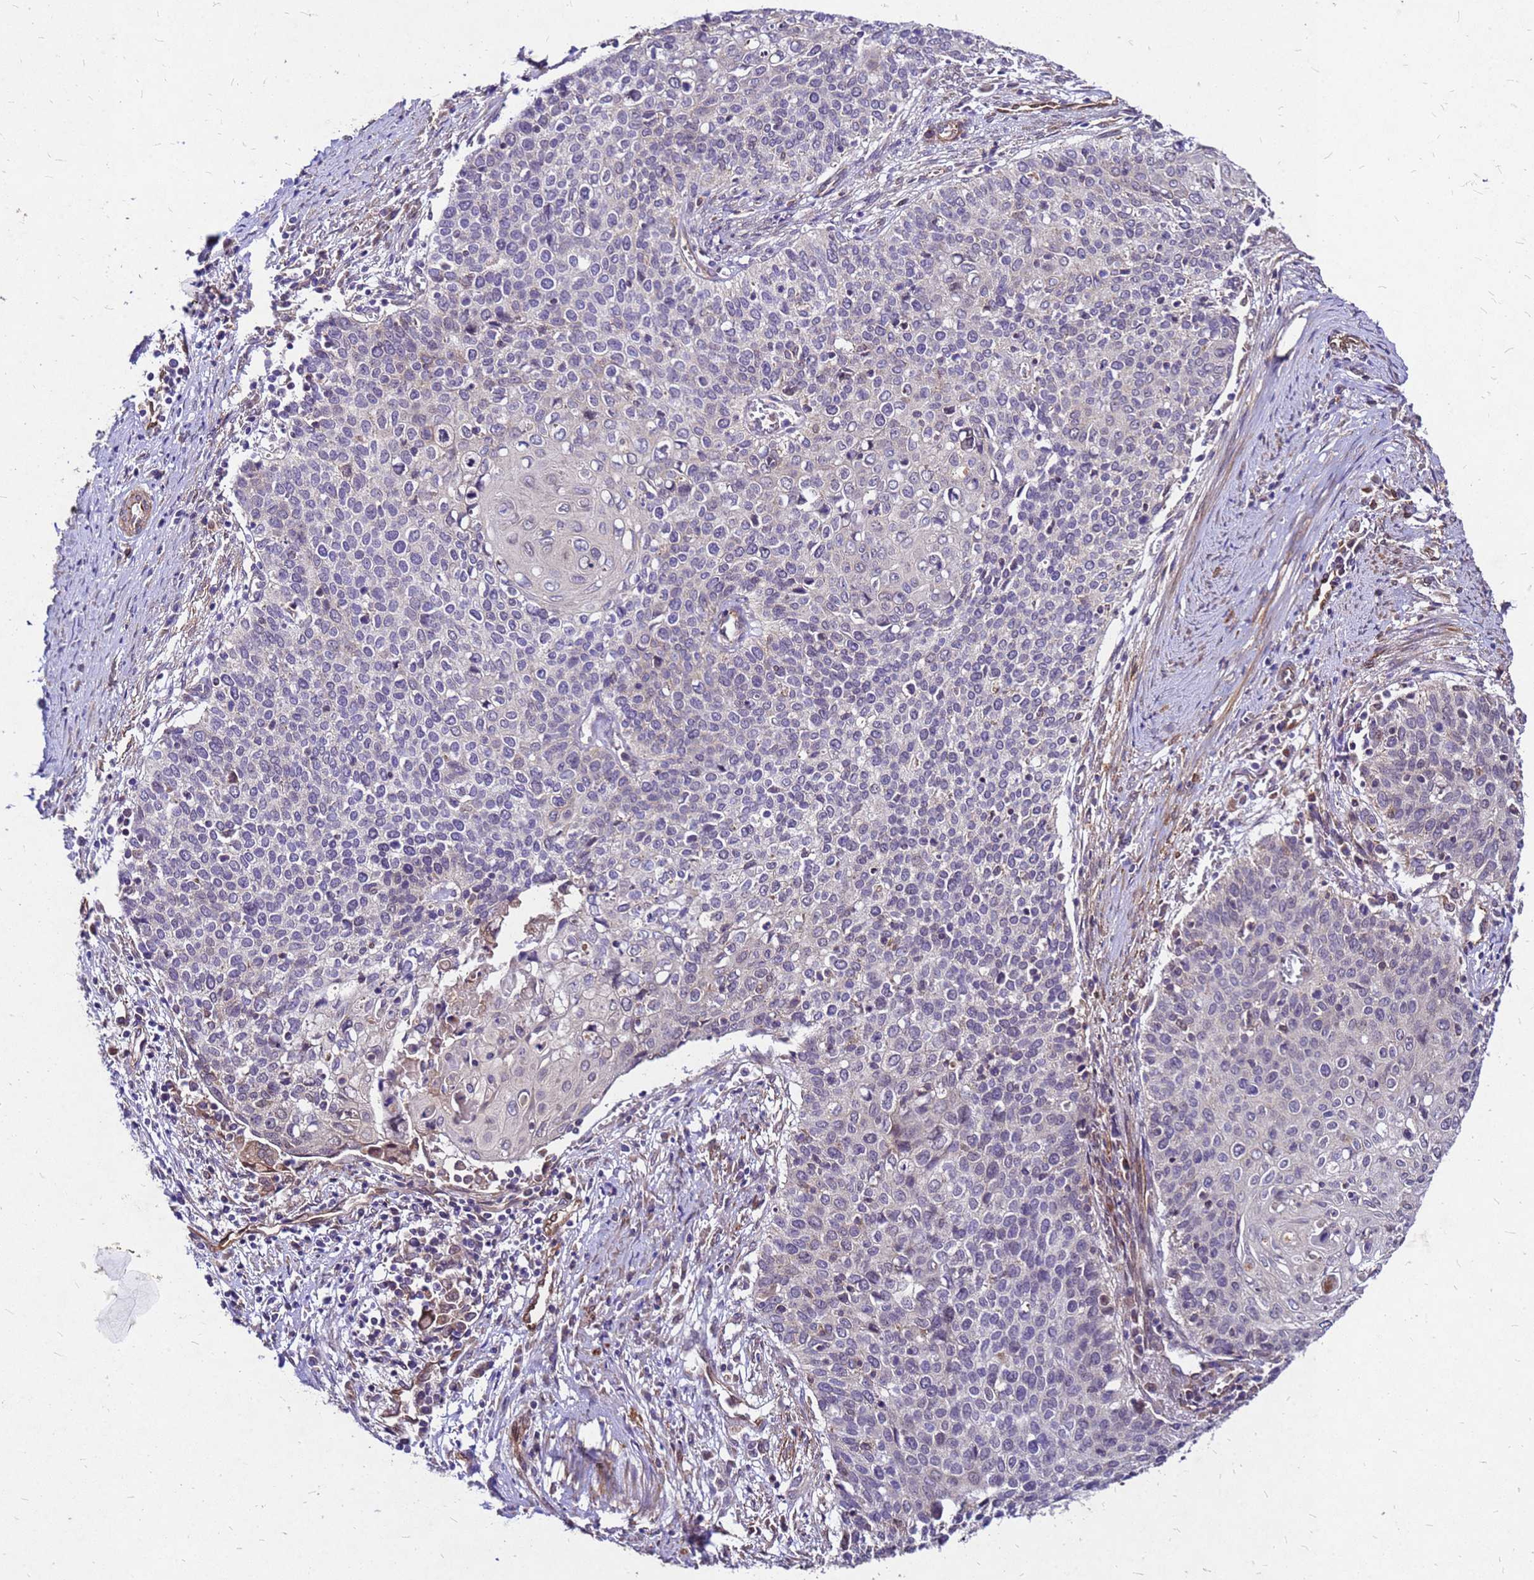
{"staining": {"intensity": "weak", "quantity": "25%-75%", "location": "cytoplasmic/membranous"}, "tissue": "cervical cancer", "cell_type": "Tumor cells", "image_type": "cancer", "snomed": [{"axis": "morphology", "description": "Squamous cell carcinoma, NOS"}, {"axis": "topography", "description": "Cervix"}], "caption": "Immunohistochemical staining of human cervical squamous cell carcinoma displays low levels of weak cytoplasmic/membranous protein positivity in about 25%-75% of tumor cells.", "gene": "DUSP23", "patient": {"sex": "female", "age": 39}}